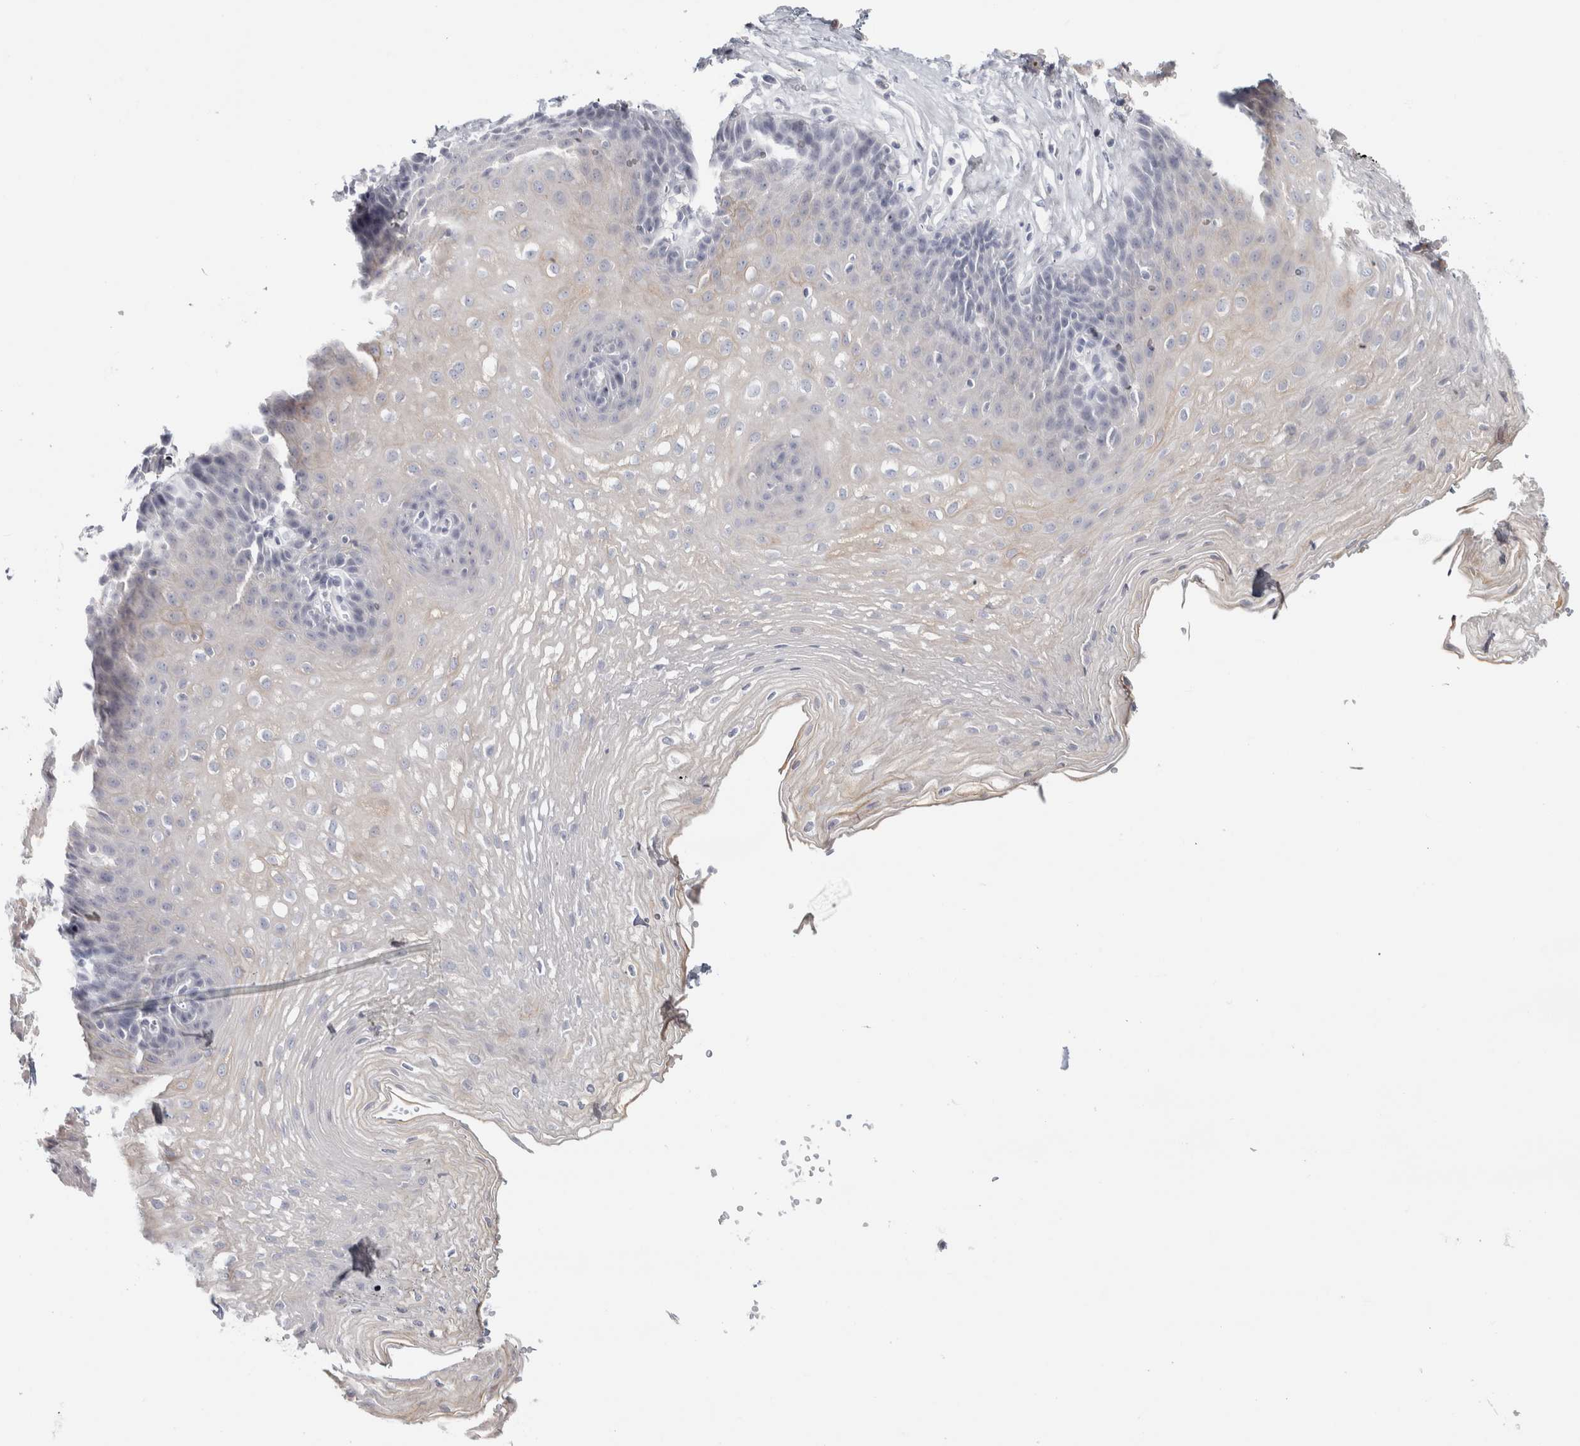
{"staining": {"intensity": "negative", "quantity": "none", "location": "none"}, "tissue": "esophagus", "cell_type": "Squamous epithelial cells", "image_type": "normal", "snomed": [{"axis": "morphology", "description": "Normal tissue, NOS"}, {"axis": "topography", "description": "Esophagus"}], "caption": "There is no significant positivity in squamous epithelial cells of esophagus. (DAB (3,3'-diaminobenzidine) IHC, high magnification).", "gene": "RPH3AL", "patient": {"sex": "female", "age": 66}}